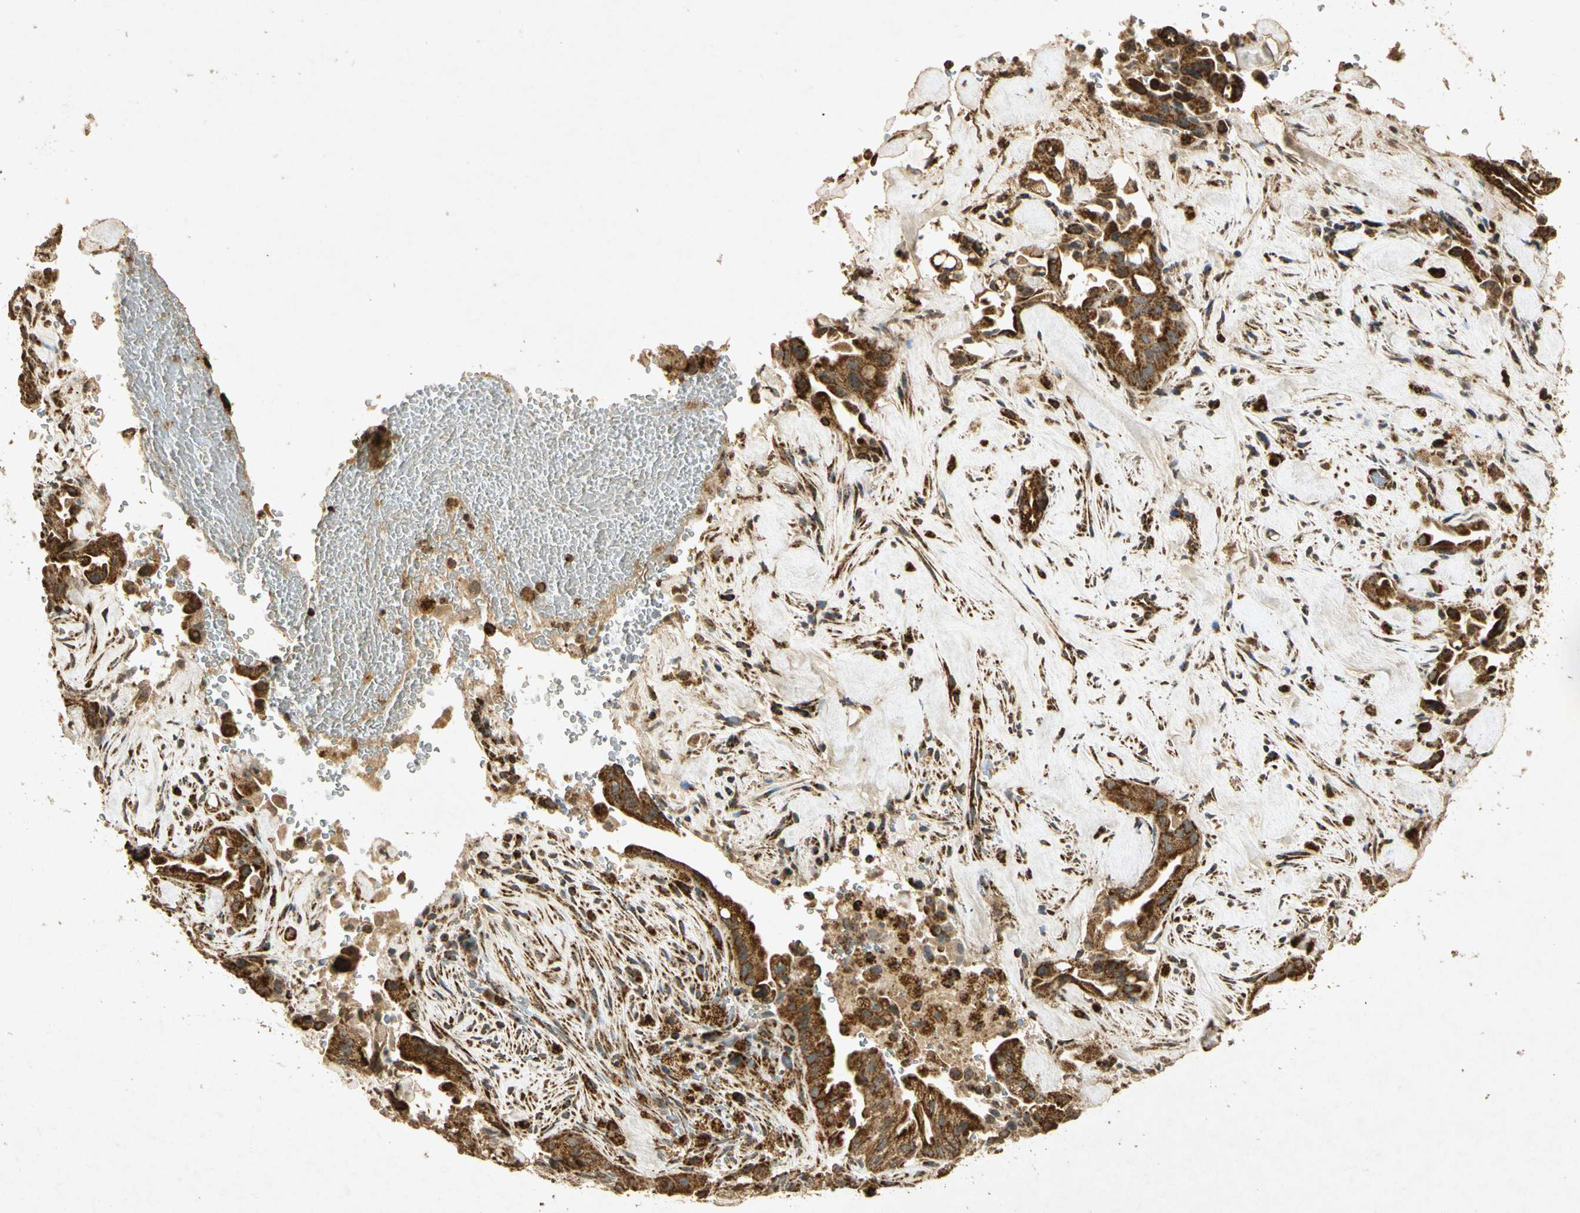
{"staining": {"intensity": "moderate", "quantity": ">75%", "location": "cytoplasmic/membranous"}, "tissue": "liver cancer", "cell_type": "Tumor cells", "image_type": "cancer", "snomed": [{"axis": "morphology", "description": "Cholangiocarcinoma"}, {"axis": "topography", "description": "Liver"}], "caption": "Cholangiocarcinoma (liver) was stained to show a protein in brown. There is medium levels of moderate cytoplasmic/membranous expression in approximately >75% of tumor cells.", "gene": "PRDX3", "patient": {"sex": "female", "age": 68}}